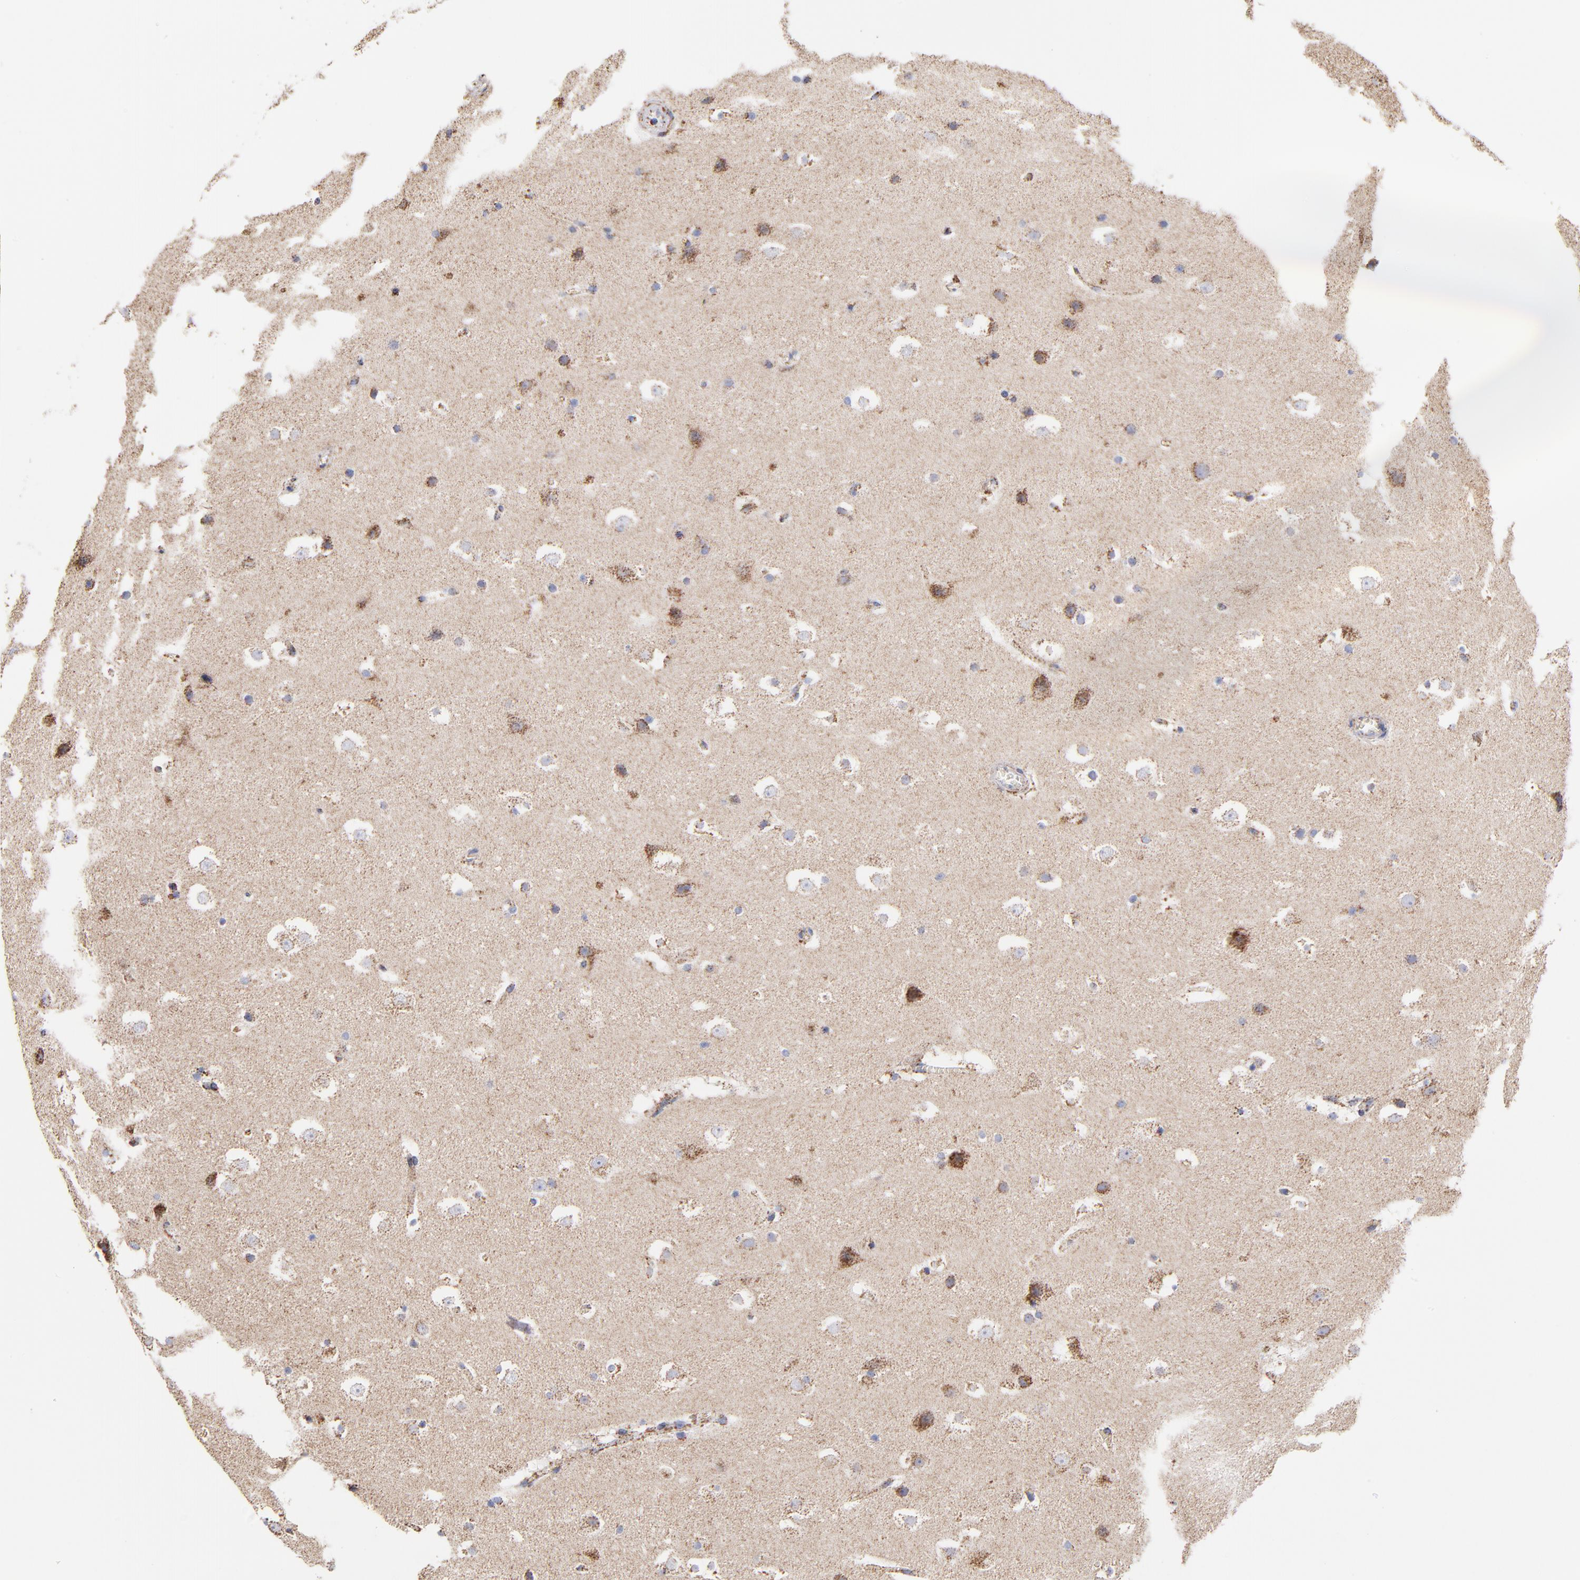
{"staining": {"intensity": "moderate", "quantity": "25%-75%", "location": "cytoplasmic/membranous"}, "tissue": "hippocampus", "cell_type": "Glial cells", "image_type": "normal", "snomed": [{"axis": "morphology", "description": "Normal tissue, NOS"}, {"axis": "topography", "description": "Hippocampus"}], "caption": "Protein expression analysis of normal hippocampus exhibits moderate cytoplasmic/membranous expression in about 25%-75% of glial cells.", "gene": "PHB1", "patient": {"sex": "male", "age": 45}}